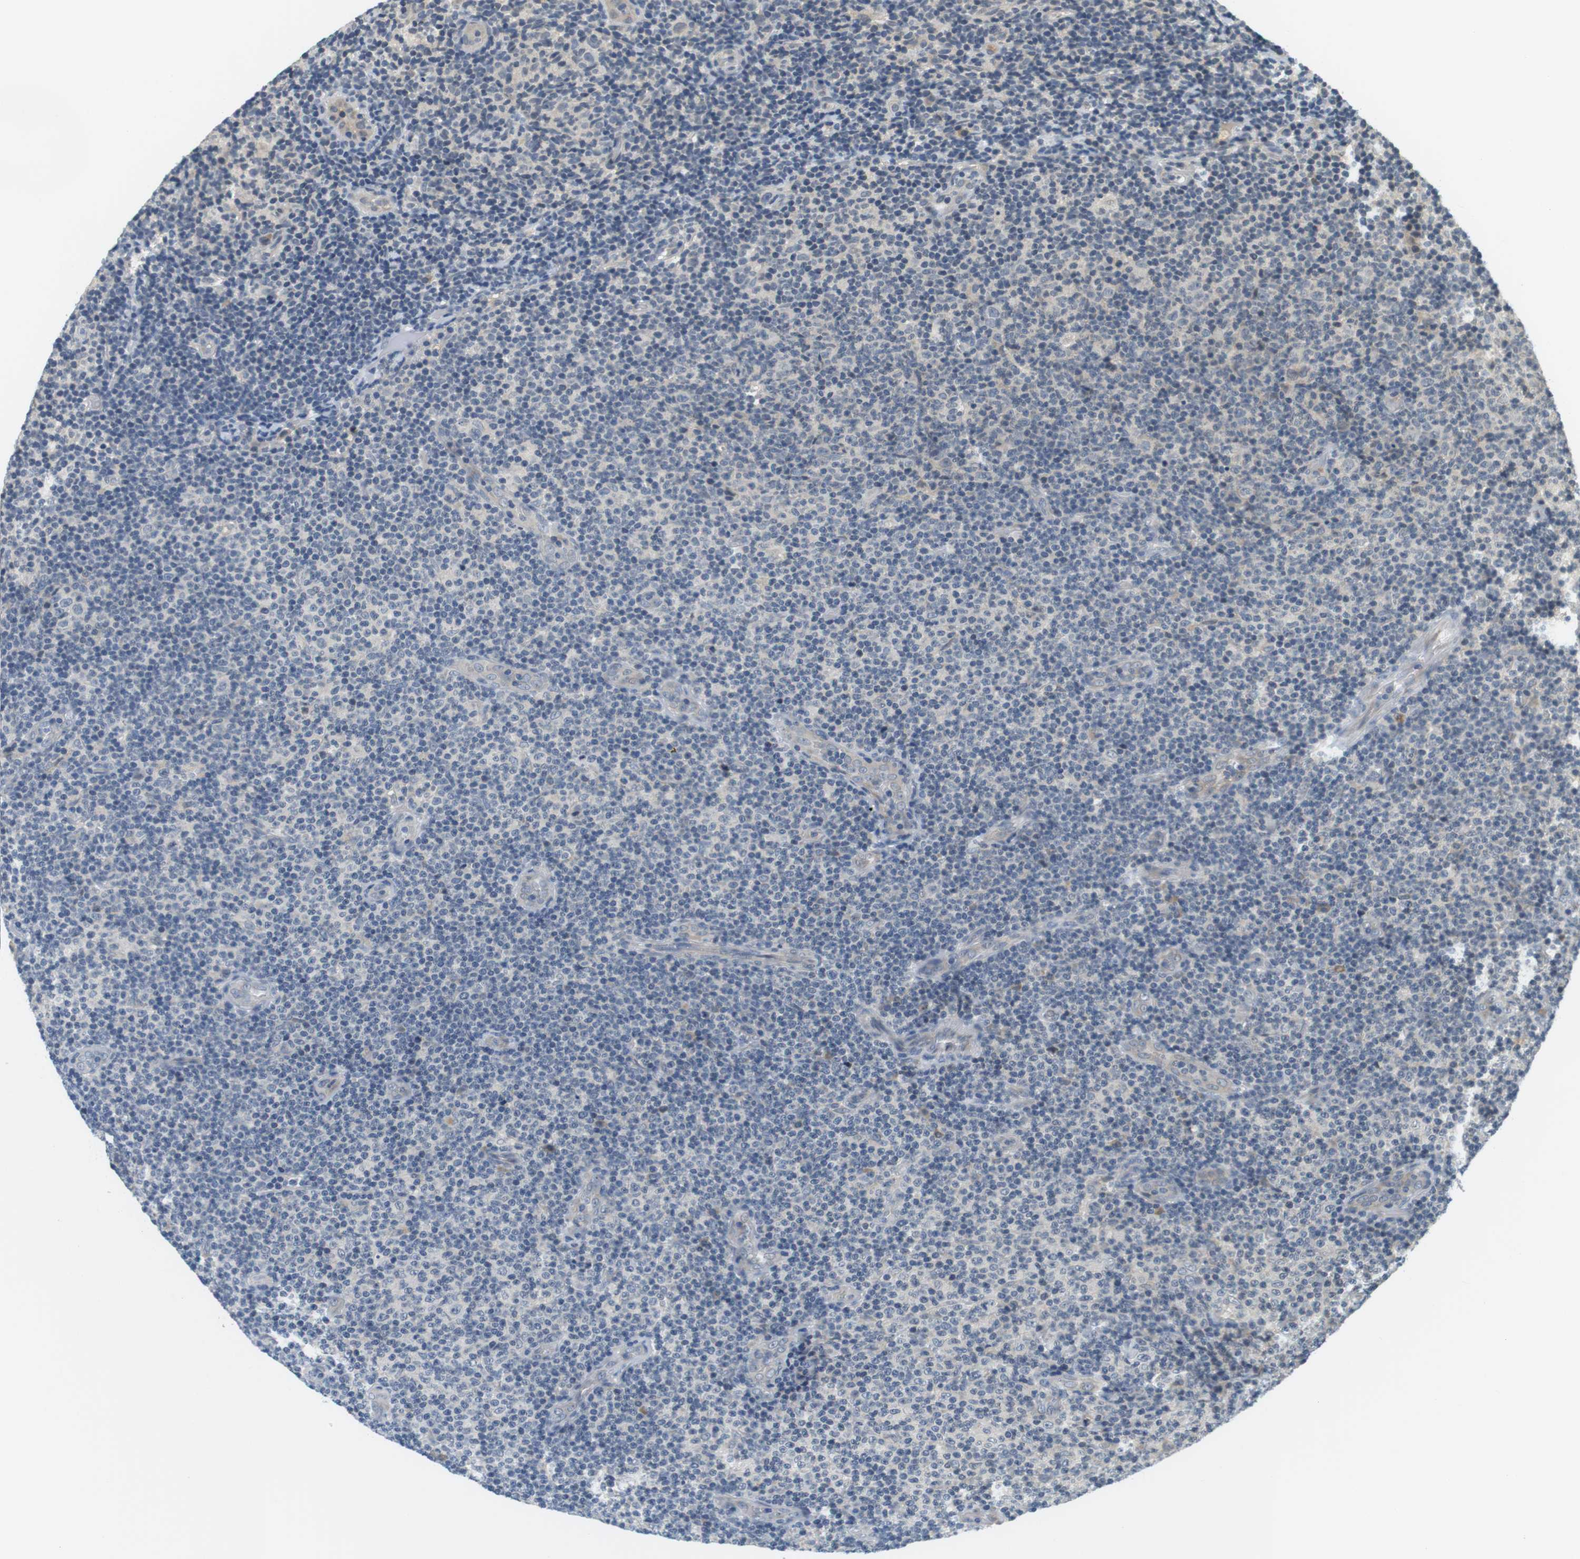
{"staining": {"intensity": "negative", "quantity": "none", "location": "none"}, "tissue": "lymphoma", "cell_type": "Tumor cells", "image_type": "cancer", "snomed": [{"axis": "morphology", "description": "Malignant lymphoma, non-Hodgkin's type, Low grade"}, {"axis": "topography", "description": "Lymph node"}], "caption": "Human lymphoma stained for a protein using immunohistochemistry (IHC) exhibits no positivity in tumor cells.", "gene": "WNT7A", "patient": {"sex": "male", "age": 83}}